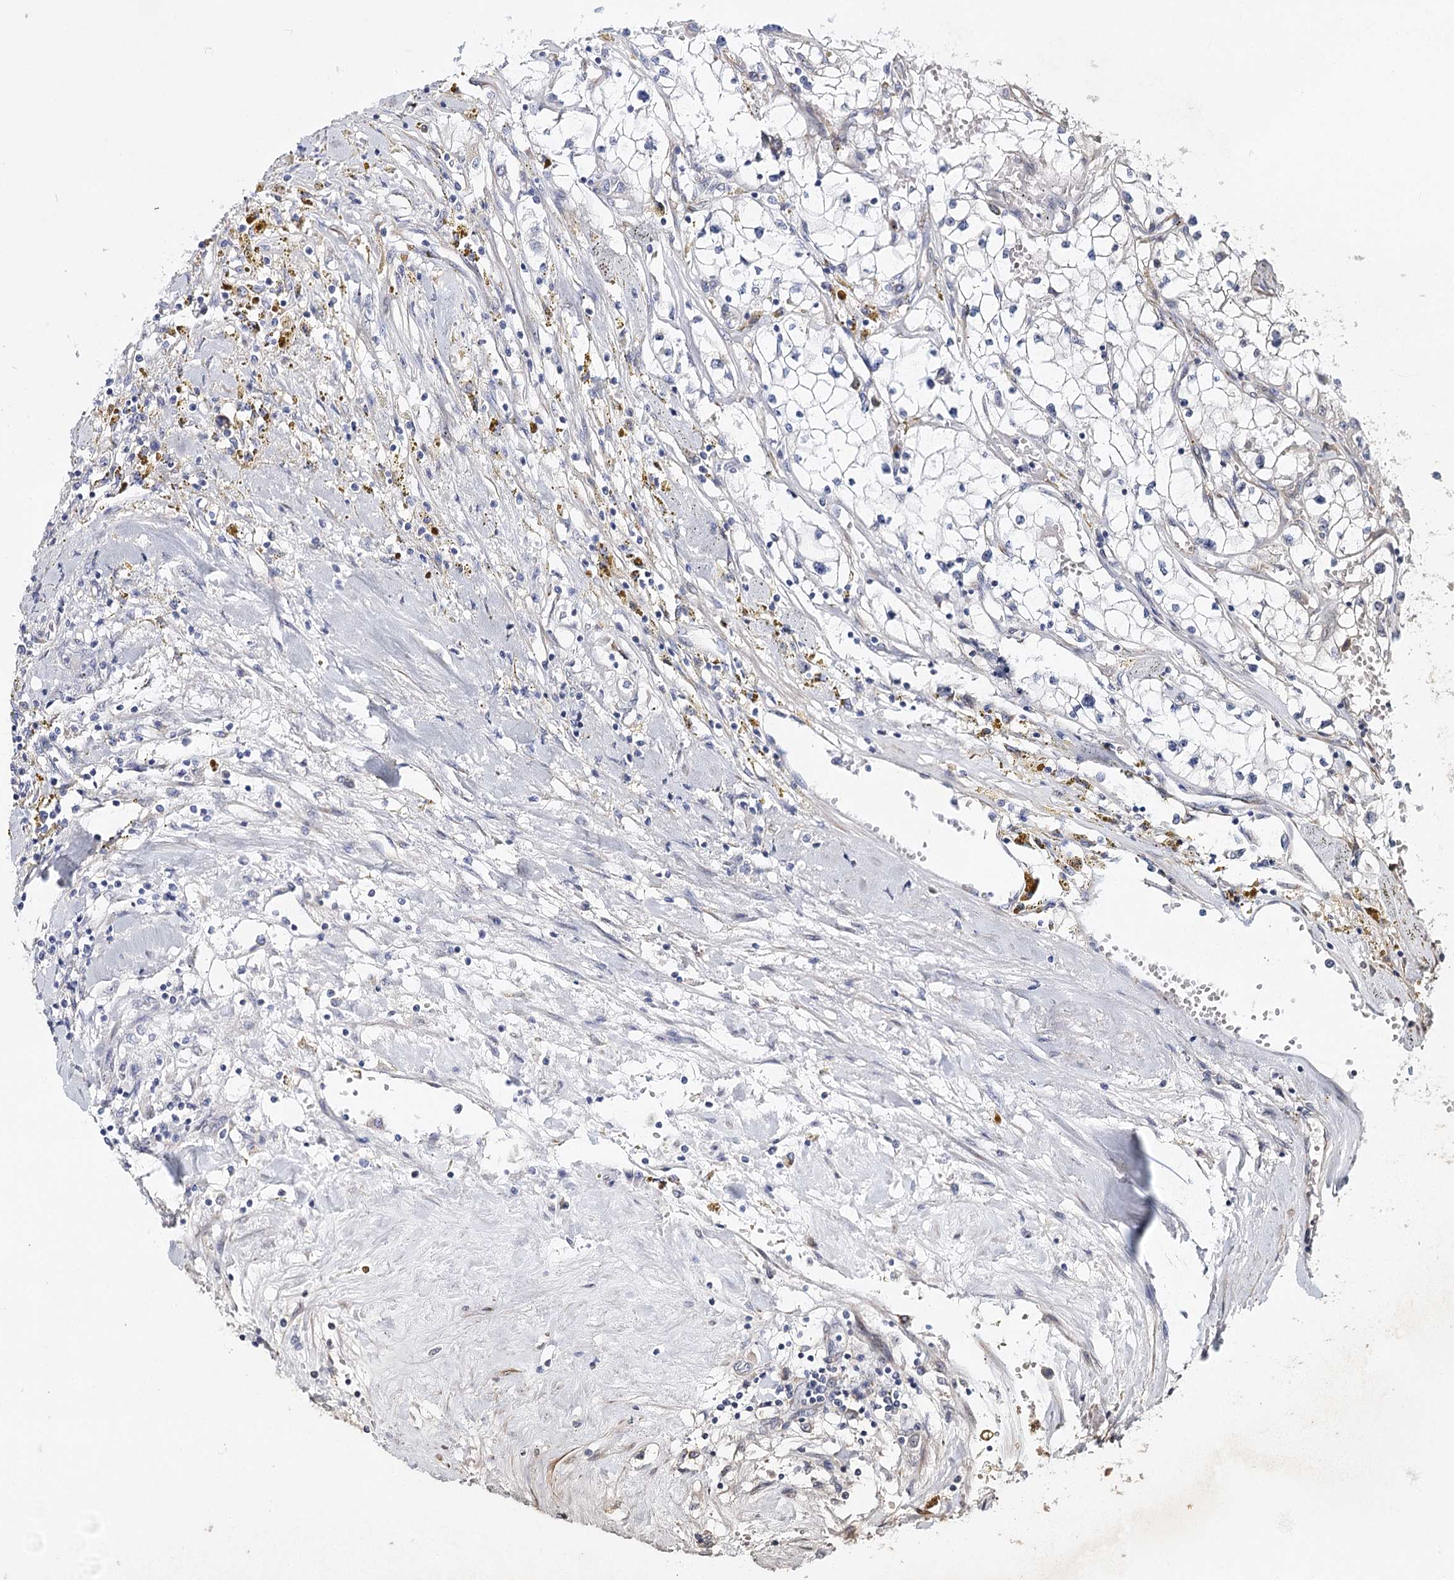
{"staining": {"intensity": "negative", "quantity": "none", "location": "none"}, "tissue": "renal cancer", "cell_type": "Tumor cells", "image_type": "cancer", "snomed": [{"axis": "morphology", "description": "Adenocarcinoma, NOS"}, {"axis": "topography", "description": "Kidney"}], "caption": "High power microscopy histopathology image of an immunohistochemistry image of adenocarcinoma (renal), revealing no significant positivity in tumor cells. Nuclei are stained in blue.", "gene": "TEX12", "patient": {"sex": "male", "age": 56}}